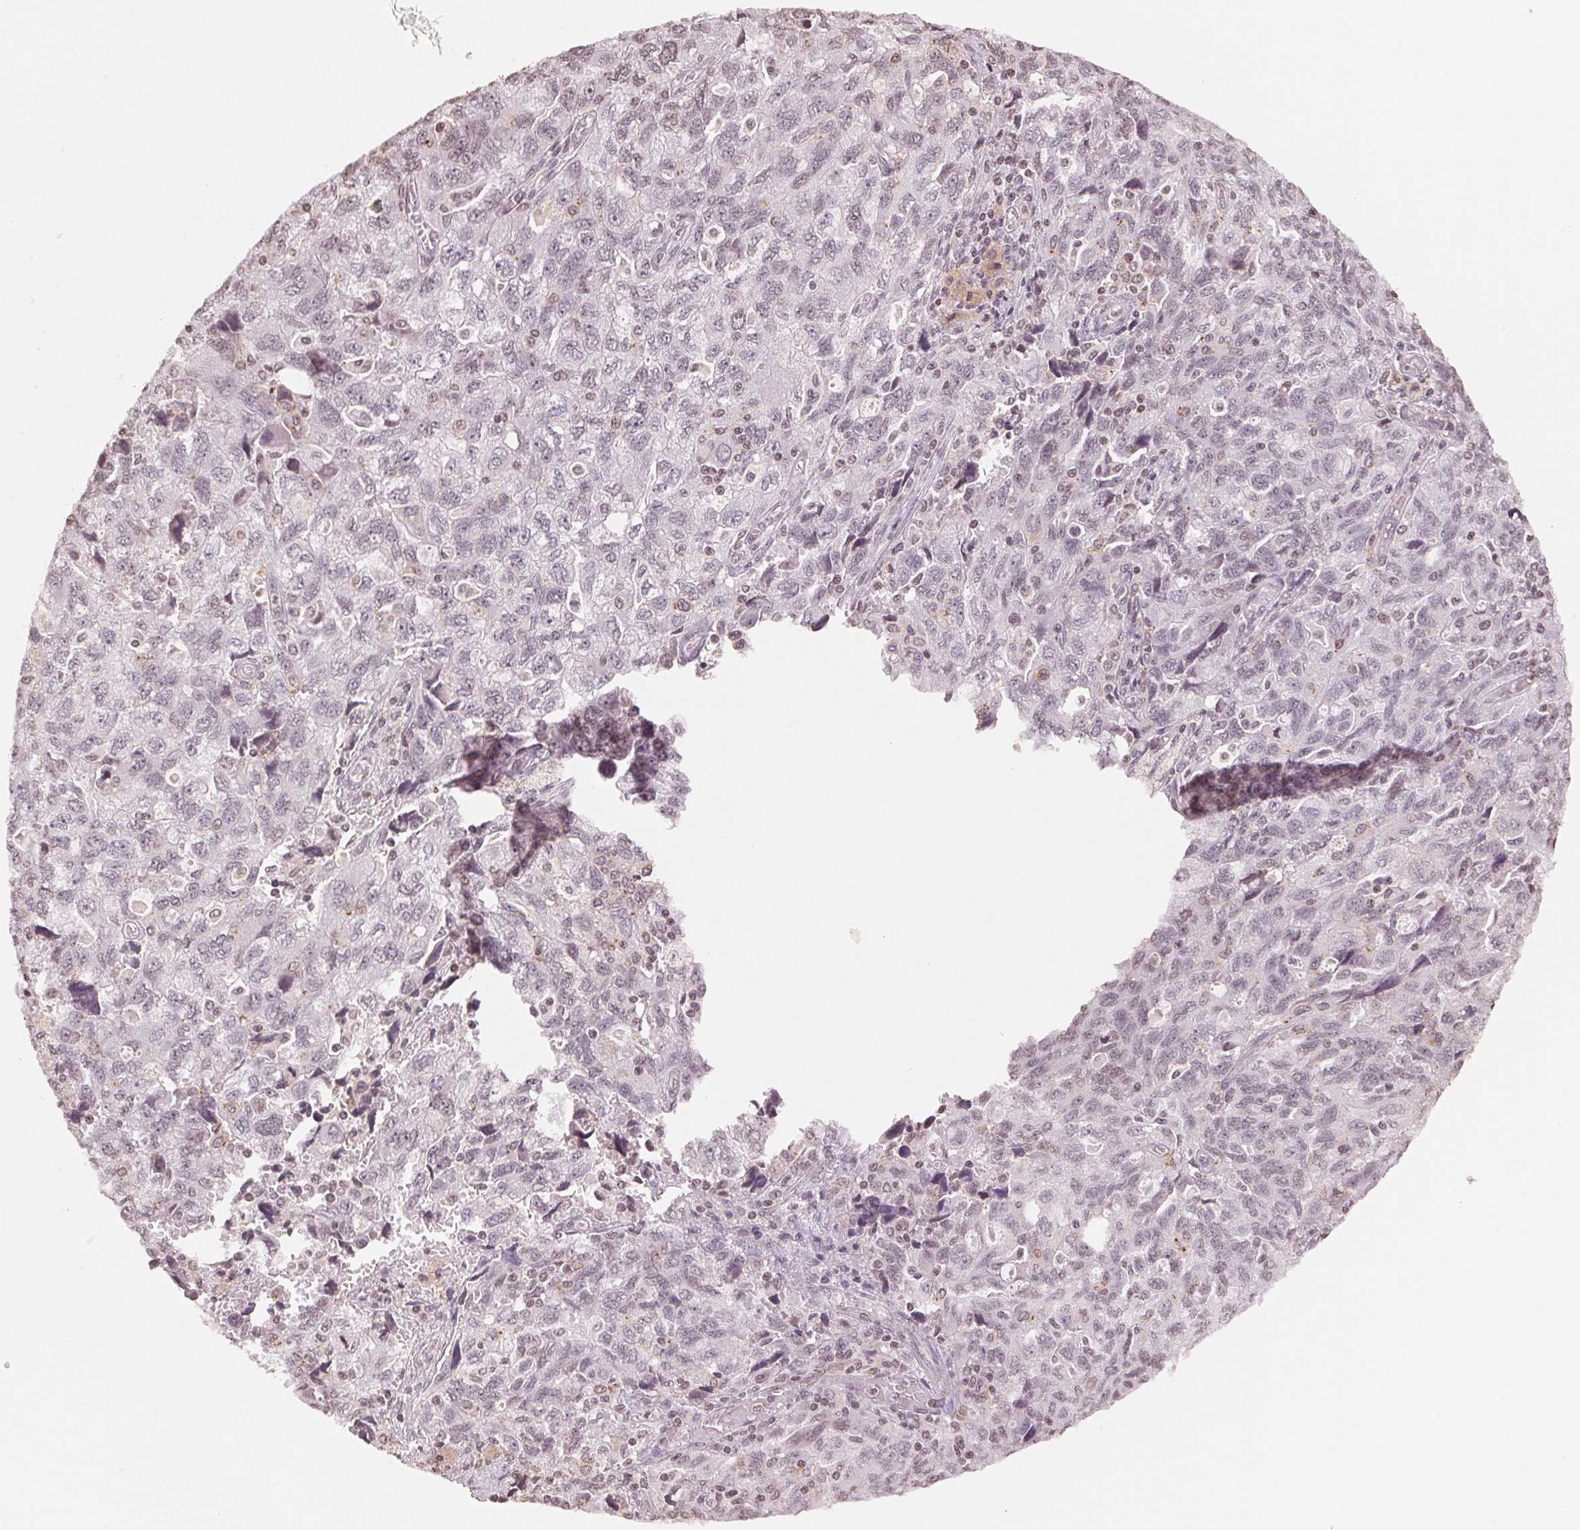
{"staining": {"intensity": "negative", "quantity": "none", "location": "none"}, "tissue": "ovarian cancer", "cell_type": "Tumor cells", "image_type": "cancer", "snomed": [{"axis": "morphology", "description": "Carcinoma, NOS"}, {"axis": "morphology", "description": "Cystadenocarcinoma, serous, NOS"}, {"axis": "topography", "description": "Ovary"}], "caption": "A high-resolution micrograph shows immunohistochemistry staining of ovarian cancer, which demonstrates no significant expression in tumor cells.", "gene": "TBP", "patient": {"sex": "female", "age": 69}}